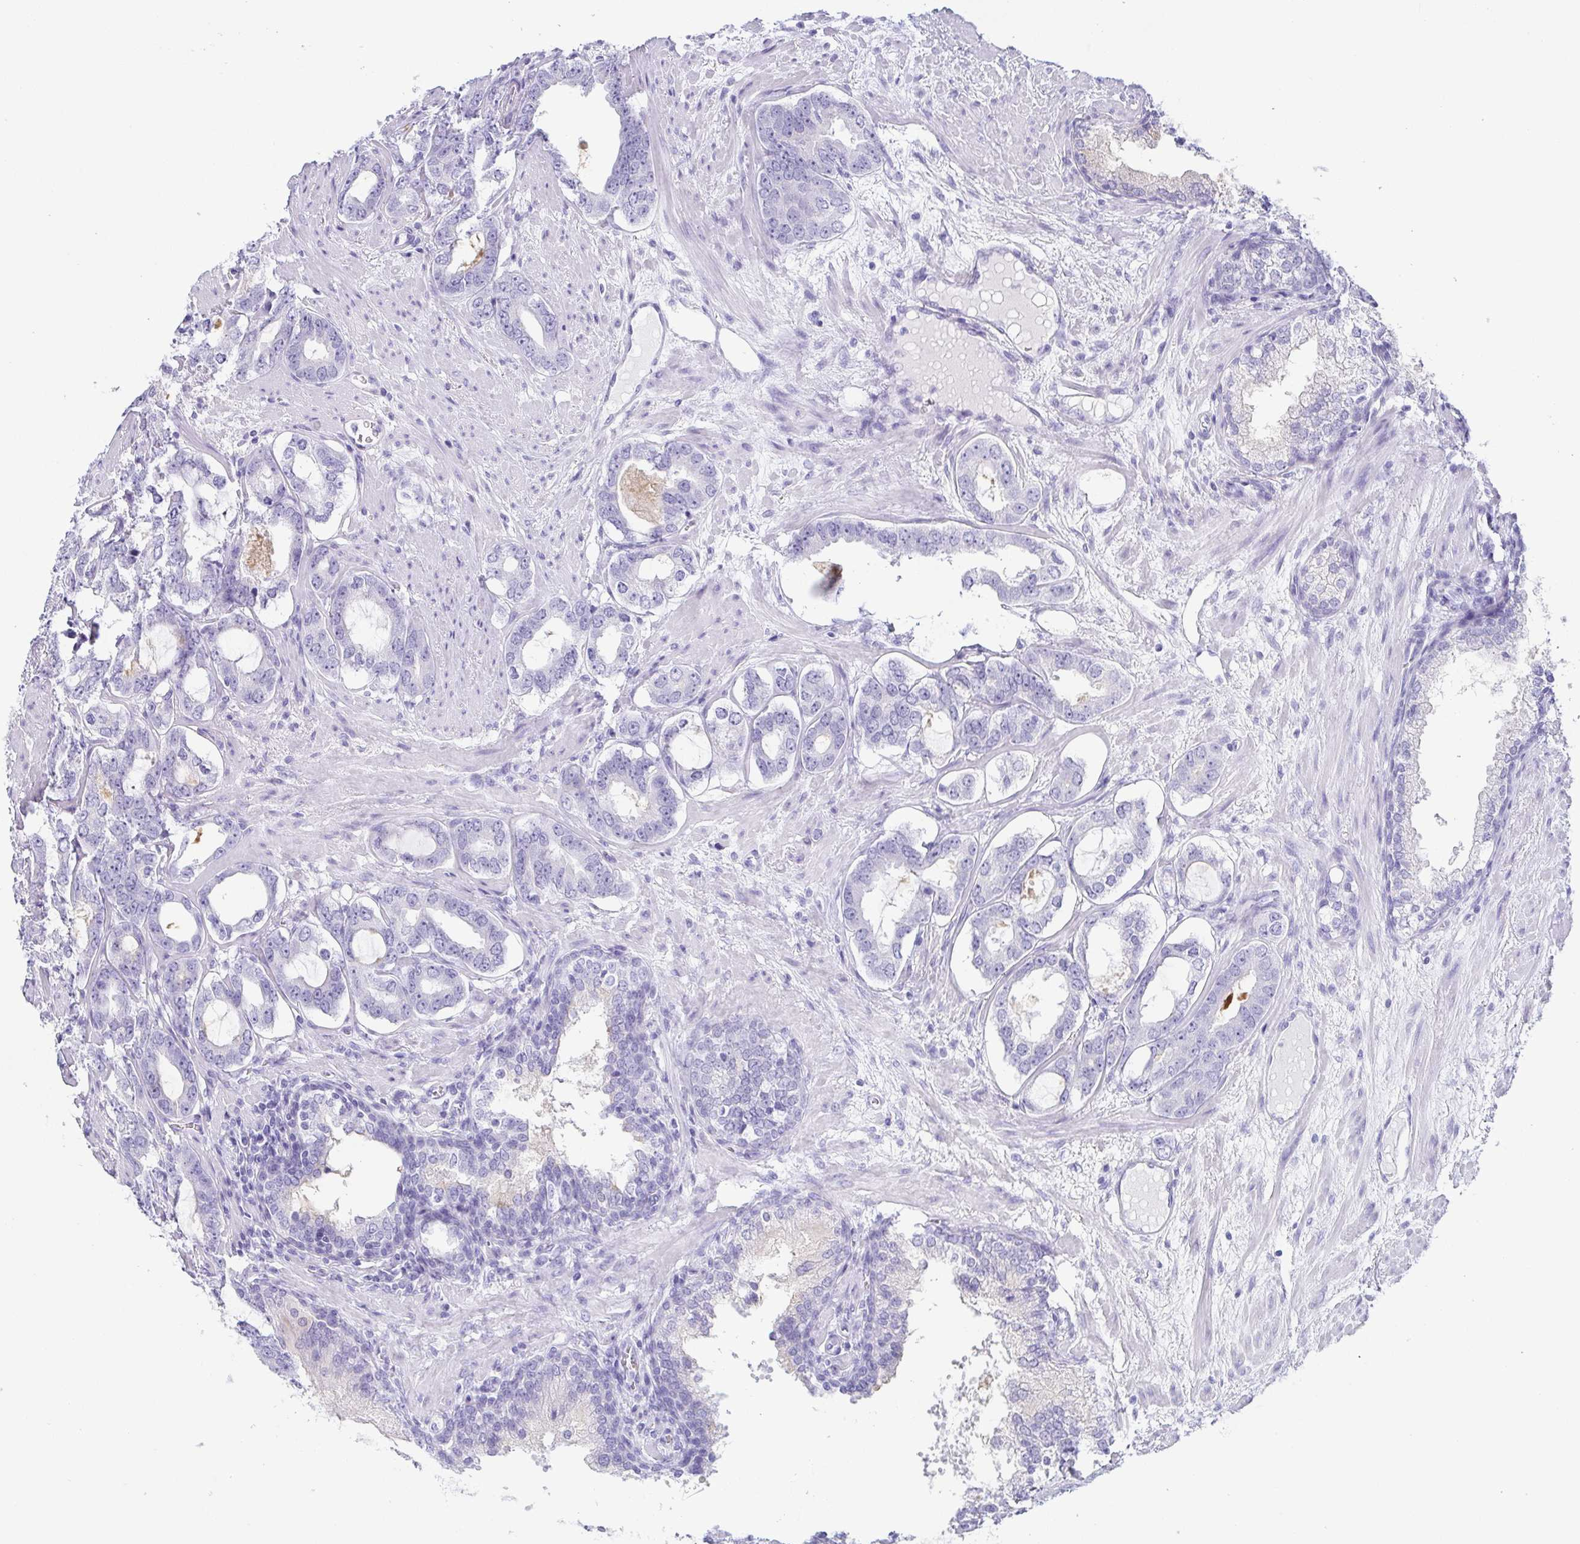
{"staining": {"intensity": "negative", "quantity": "none", "location": "none"}, "tissue": "prostate cancer", "cell_type": "Tumor cells", "image_type": "cancer", "snomed": [{"axis": "morphology", "description": "Adenocarcinoma, High grade"}, {"axis": "topography", "description": "Prostate"}], "caption": "IHC image of human prostate adenocarcinoma (high-grade) stained for a protein (brown), which shows no positivity in tumor cells.", "gene": "ZG16B", "patient": {"sex": "male", "age": 75}}